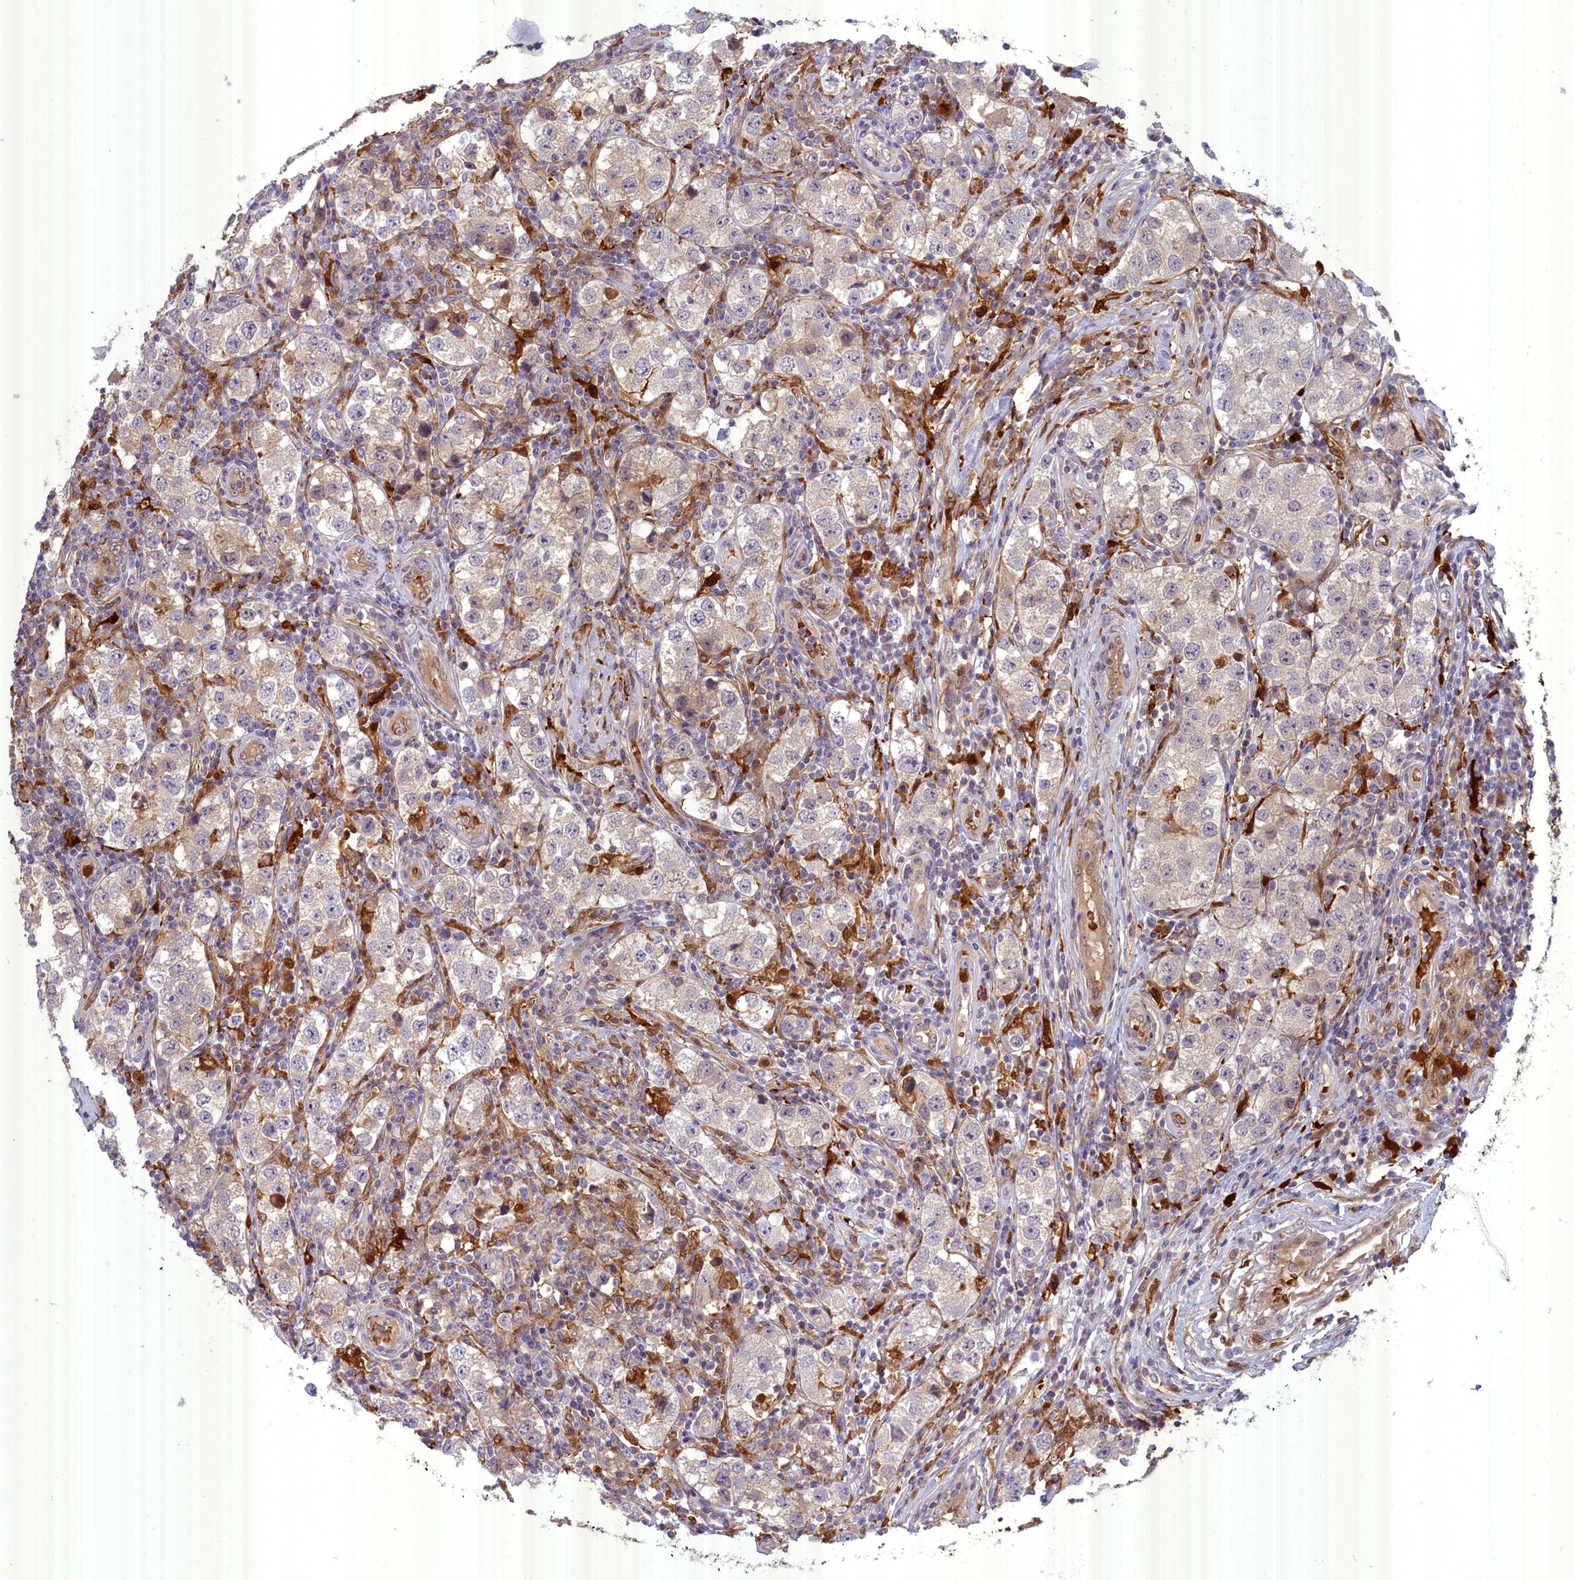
{"staining": {"intensity": "weak", "quantity": "<25%", "location": "cytoplasmic/membranous"}, "tissue": "testis cancer", "cell_type": "Tumor cells", "image_type": "cancer", "snomed": [{"axis": "morphology", "description": "Seminoma, NOS"}, {"axis": "topography", "description": "Testis"}], "caption": "Immunohistochemical staining of human seminoma (testis) reveals no significant expression in tumor cells.", "gene": "BLVRB", "patient": {"sex": "male", "age": 34}}